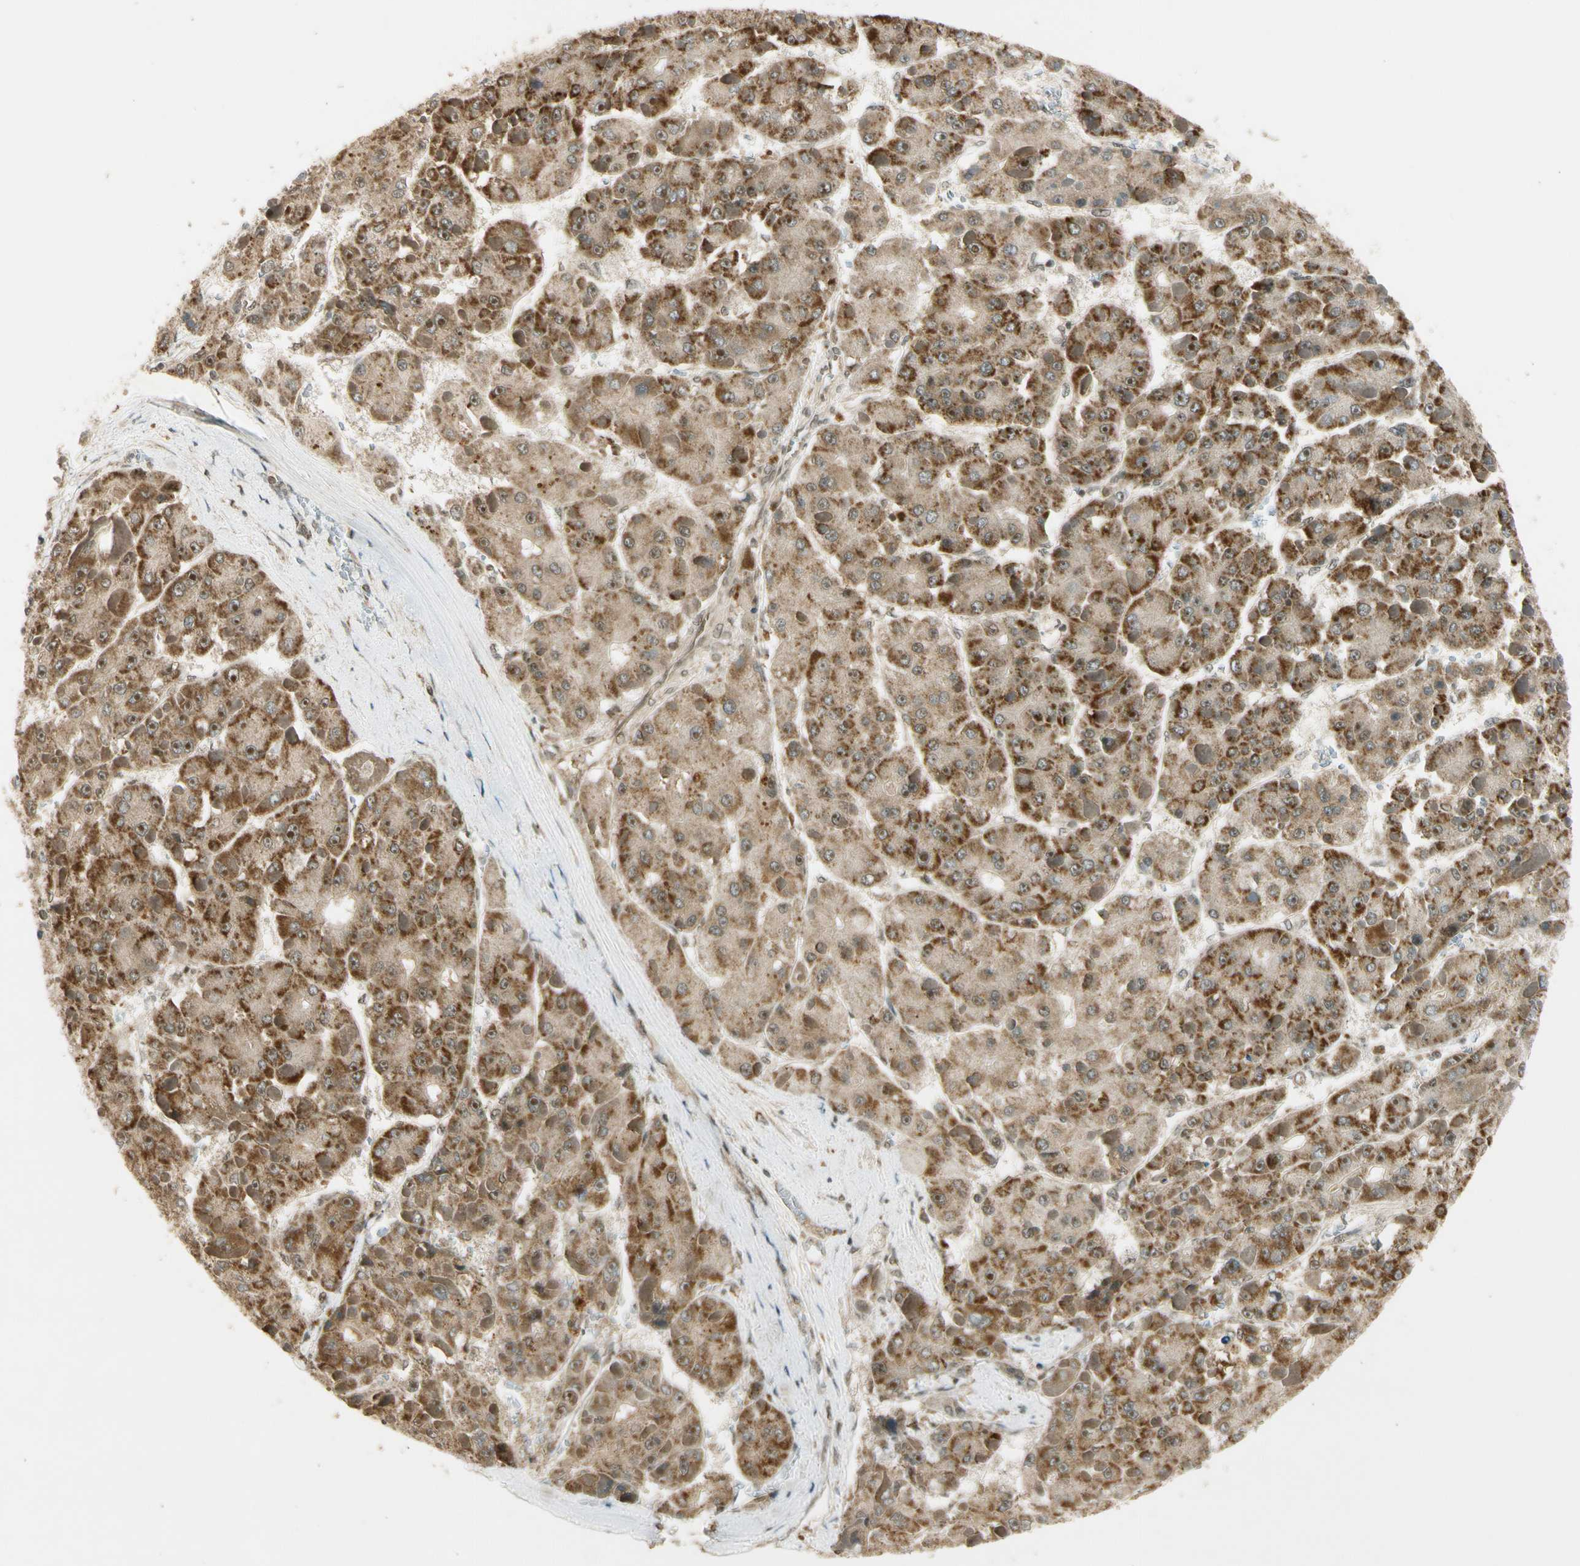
{"staining": {"intensity": "moderate", "quantity": "25%-75%", "location": "cytoplasmic/membranous,nuclear"}, "tissue": "liver cancer", "cell_type": "Tumor cells", "image_type": "cancer", "snomed": [{"axis": "morphology", "description": "Carcinoma, Hepatocellular, NOS"}, {"axis": "topography", "description": "Liver"}], "caption": "Immunohistochemistry (IHC) photomicrograph of neoplastic tissue: liver hepatocellular carcinoma stained using immunohistochemistry exhibits medium levels of moderate protein expression localized specifically in the cytoplasmic/membranous and nuclear of tumor cells, appearing as a cytoplasmic/membranous and nuclear brown color.", "gene": "ZNF135", "patient": {"sex": "female", "age": 73}}